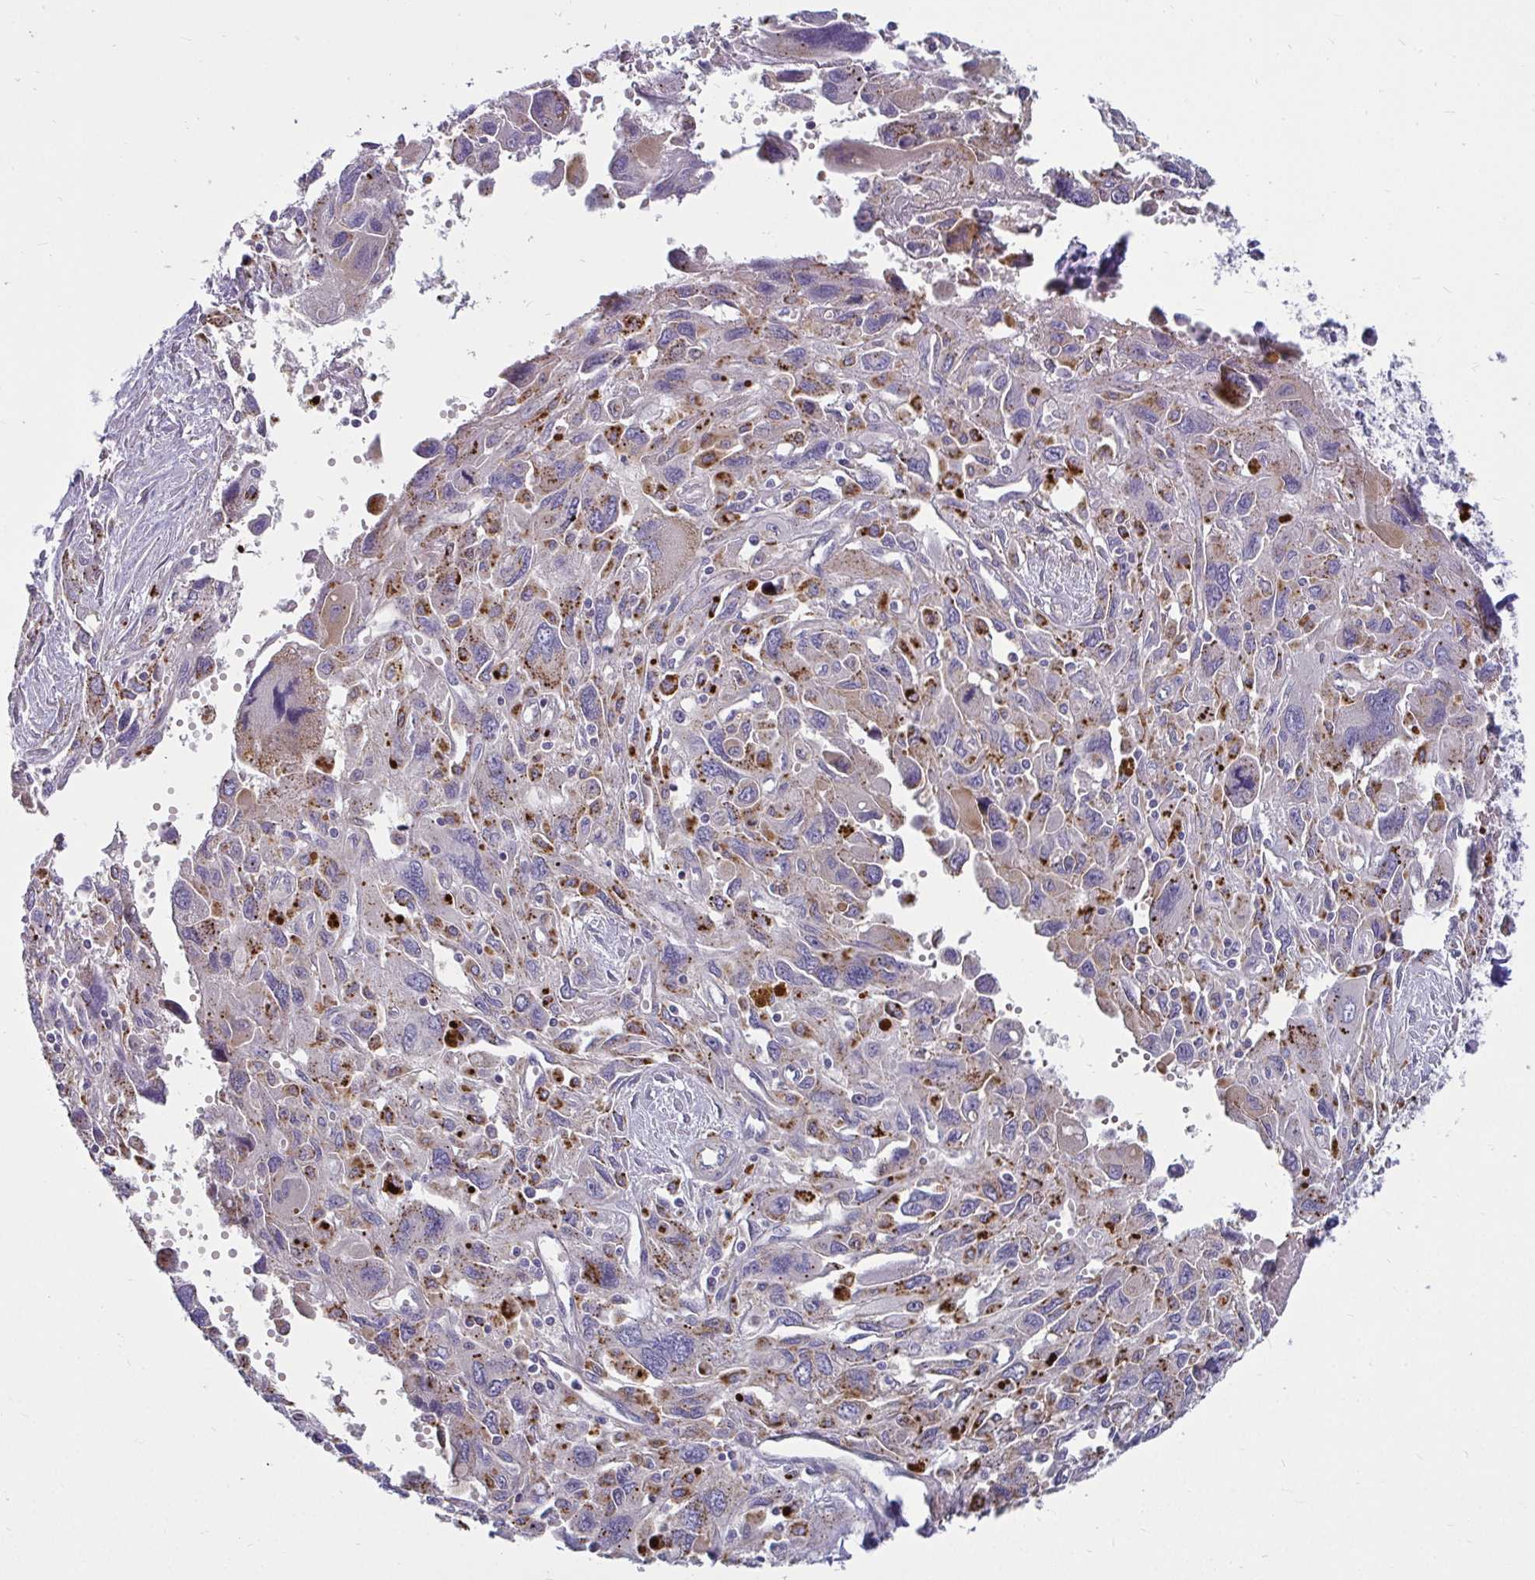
{"staining": {"intensity": "moderate", "quantity": "<25%", "location": "cytoplasmic/membranous"}, "tissue": "pancreatic cancer", "cell_type": "Tumor cells", "image_type": "cancer", "snomed": [{"axis": "morphology", "description": "Adenocarcinoma, NOS"}, {"axis": "topography", "description": "Pancreas"}], "caption": "Protein expression analysis of pancreatic adenocarcinoma shows moderate cytoplasmic/membranous expression in about <25% of tumor cells. The protein is shown in brown color, while the nuclei are stained blue.", "gene": "CTSZ", "patient": {"sex": "female", "age": 47}}